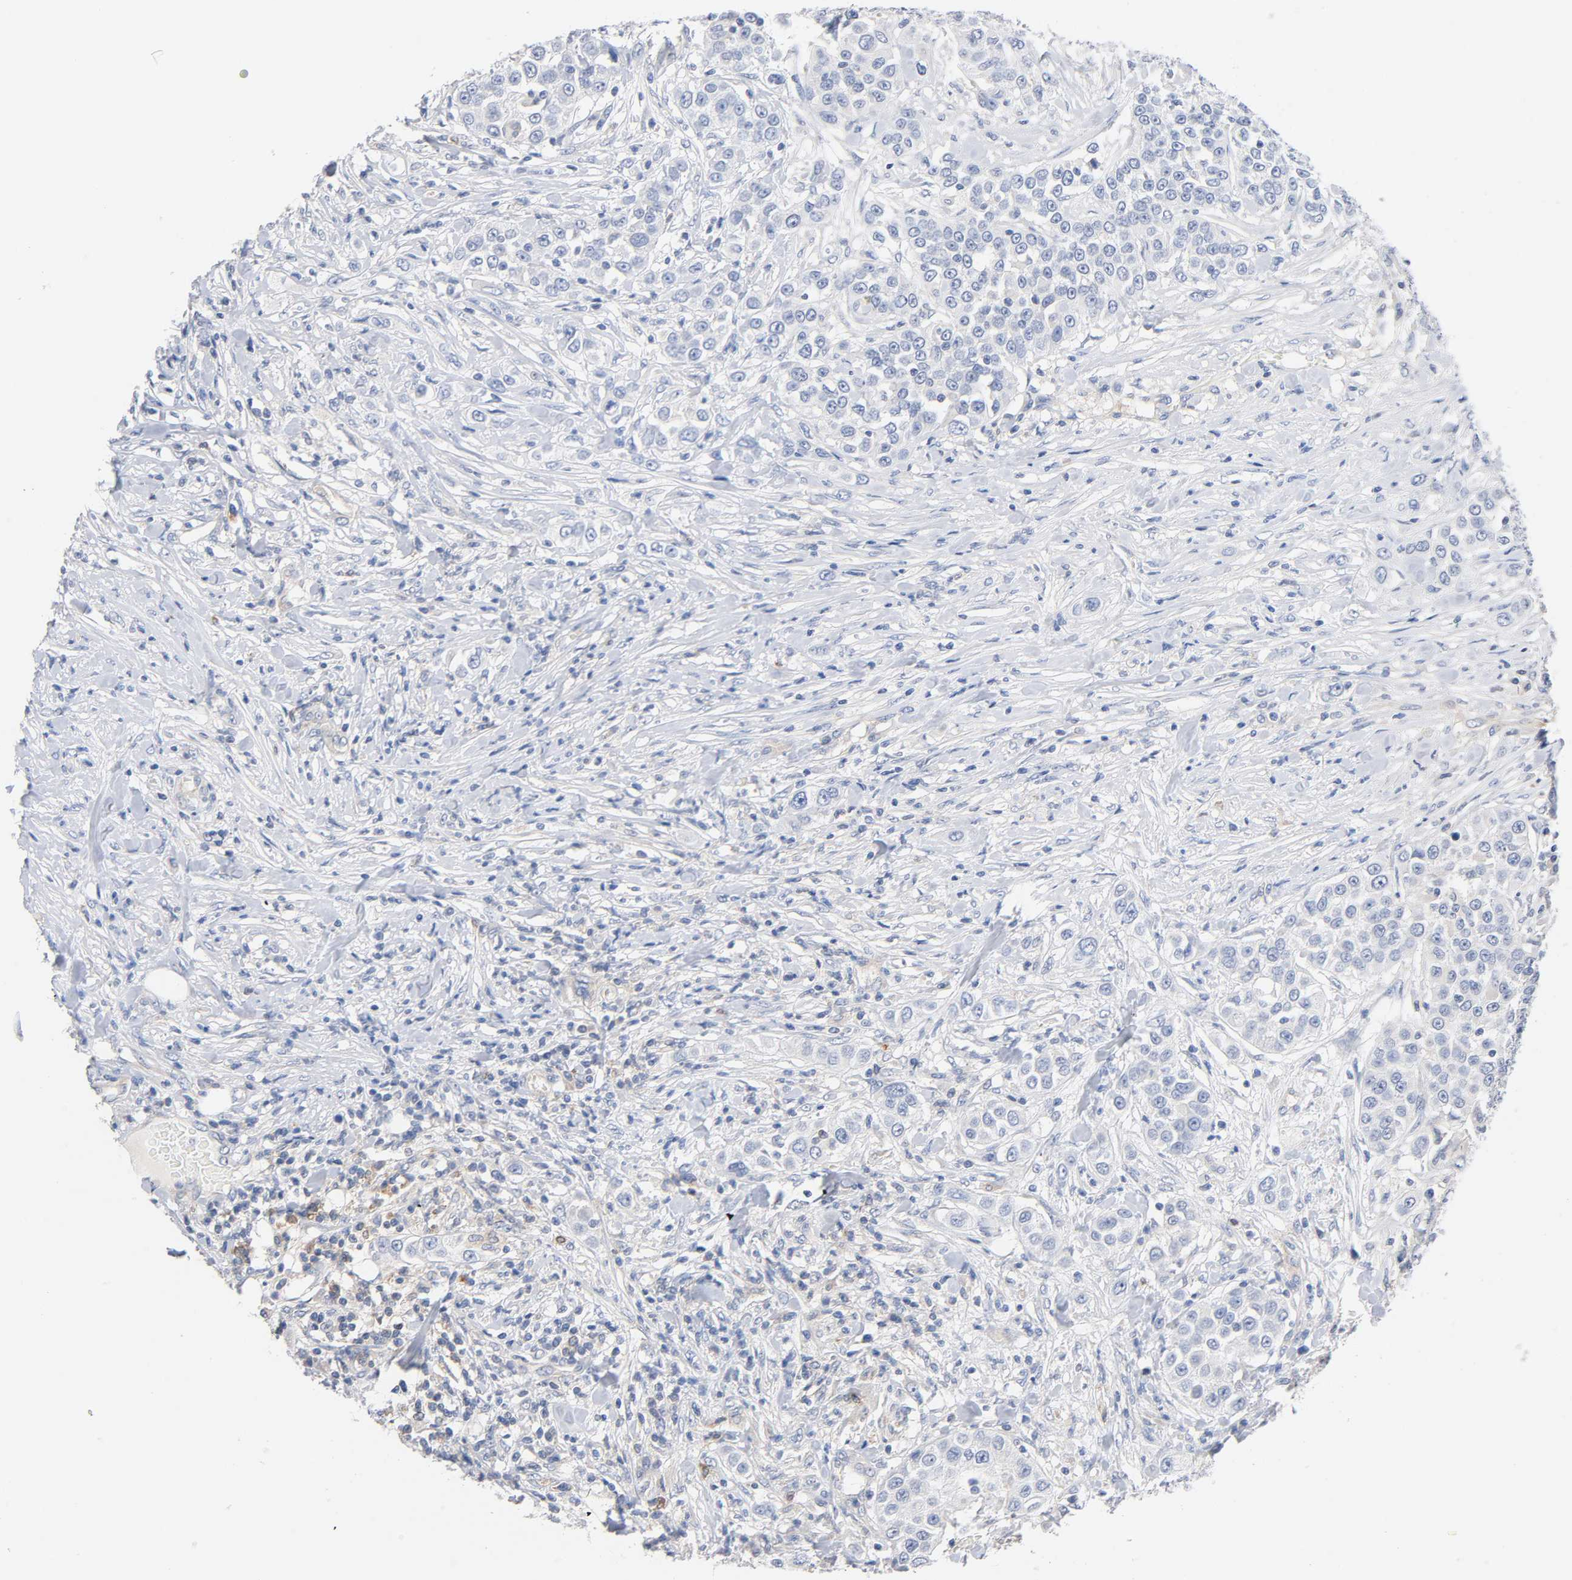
{"staining": {"intensity": "negative", "quantity": "none", "location": "none"}, "tissue": "urothelial cancer", "cell_type": "Tumor cells", "image_type": "cancer", "snomed": [{"axis": "morphology", "description": "Urothelial carcinoma, High grade"}, {"axis": "topography", "description": "Urinary bladder"}], "caption": "A photomicrograph of urothelial cancer stained for a protein shows no brown staining in tumor cells.", "gene": "MALT1", "patient": {"sex": "female", "age": 80}}